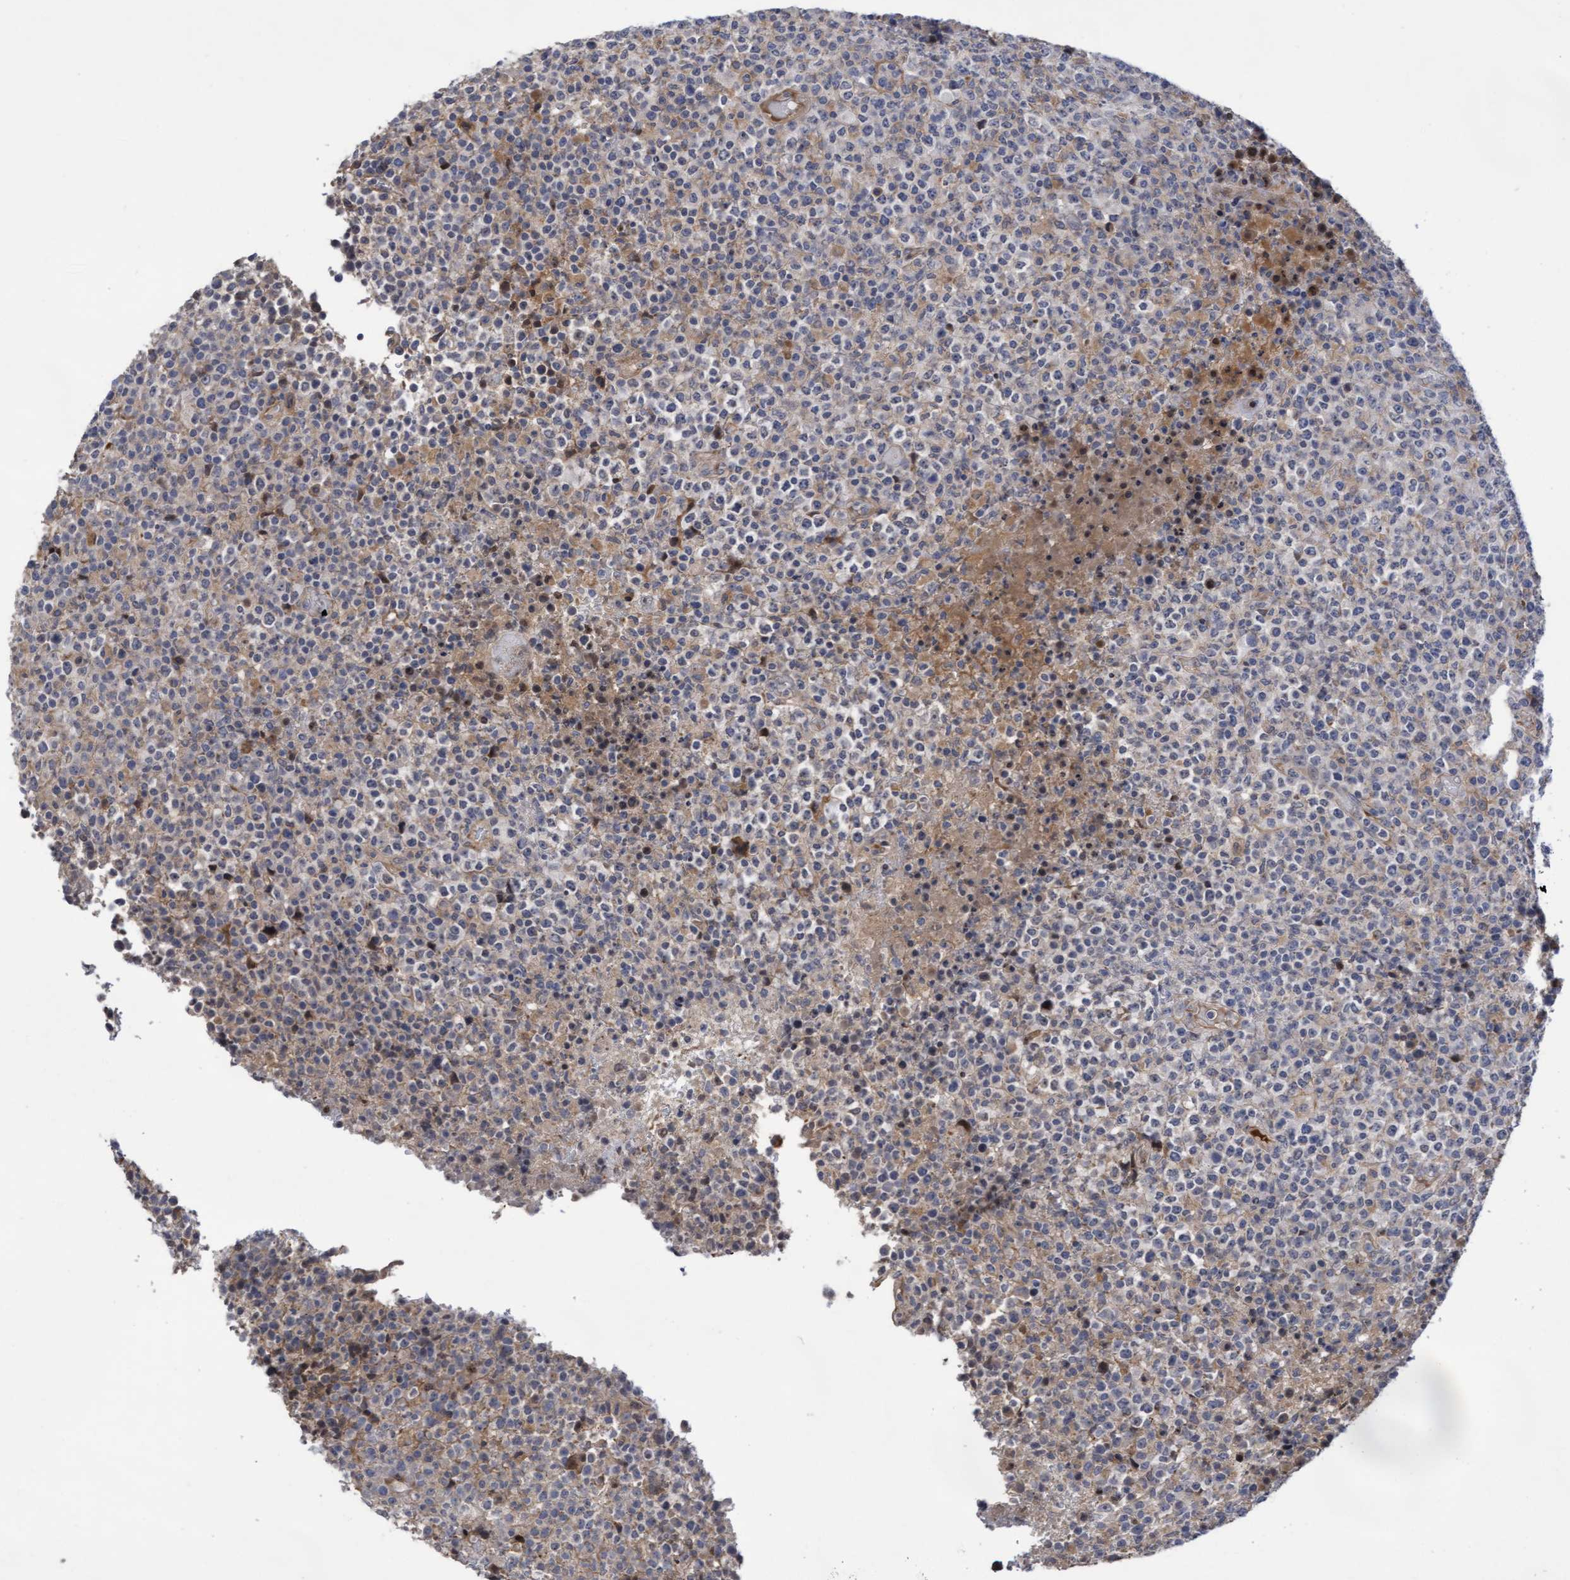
{"staining": {"intensity": "negative", "quantity": "none", "location": "none"}, "tissue": "lymphoma", "cell_type": "Tumor cells", "image_type": "cancer", "snomed": [{"axis": "morphology", "description": "Malignant lymphoma, non-Hodgkin's type, High grade"}, {"axis": "topography", "description": "Lymph node"}], "caption": "This micrograph is of lymphoma stained with IHC to label a protein in brown with the nuclei are counter-stained blue. There is no staining in tumor cells. The staining was performed using DAB to visualize the protein expression in brown, while the nuclei were stained in blue with hematoxylin (Magnification: 20x).", "gene": "COBL", "patient": {"sex": "male", "age": 13}}